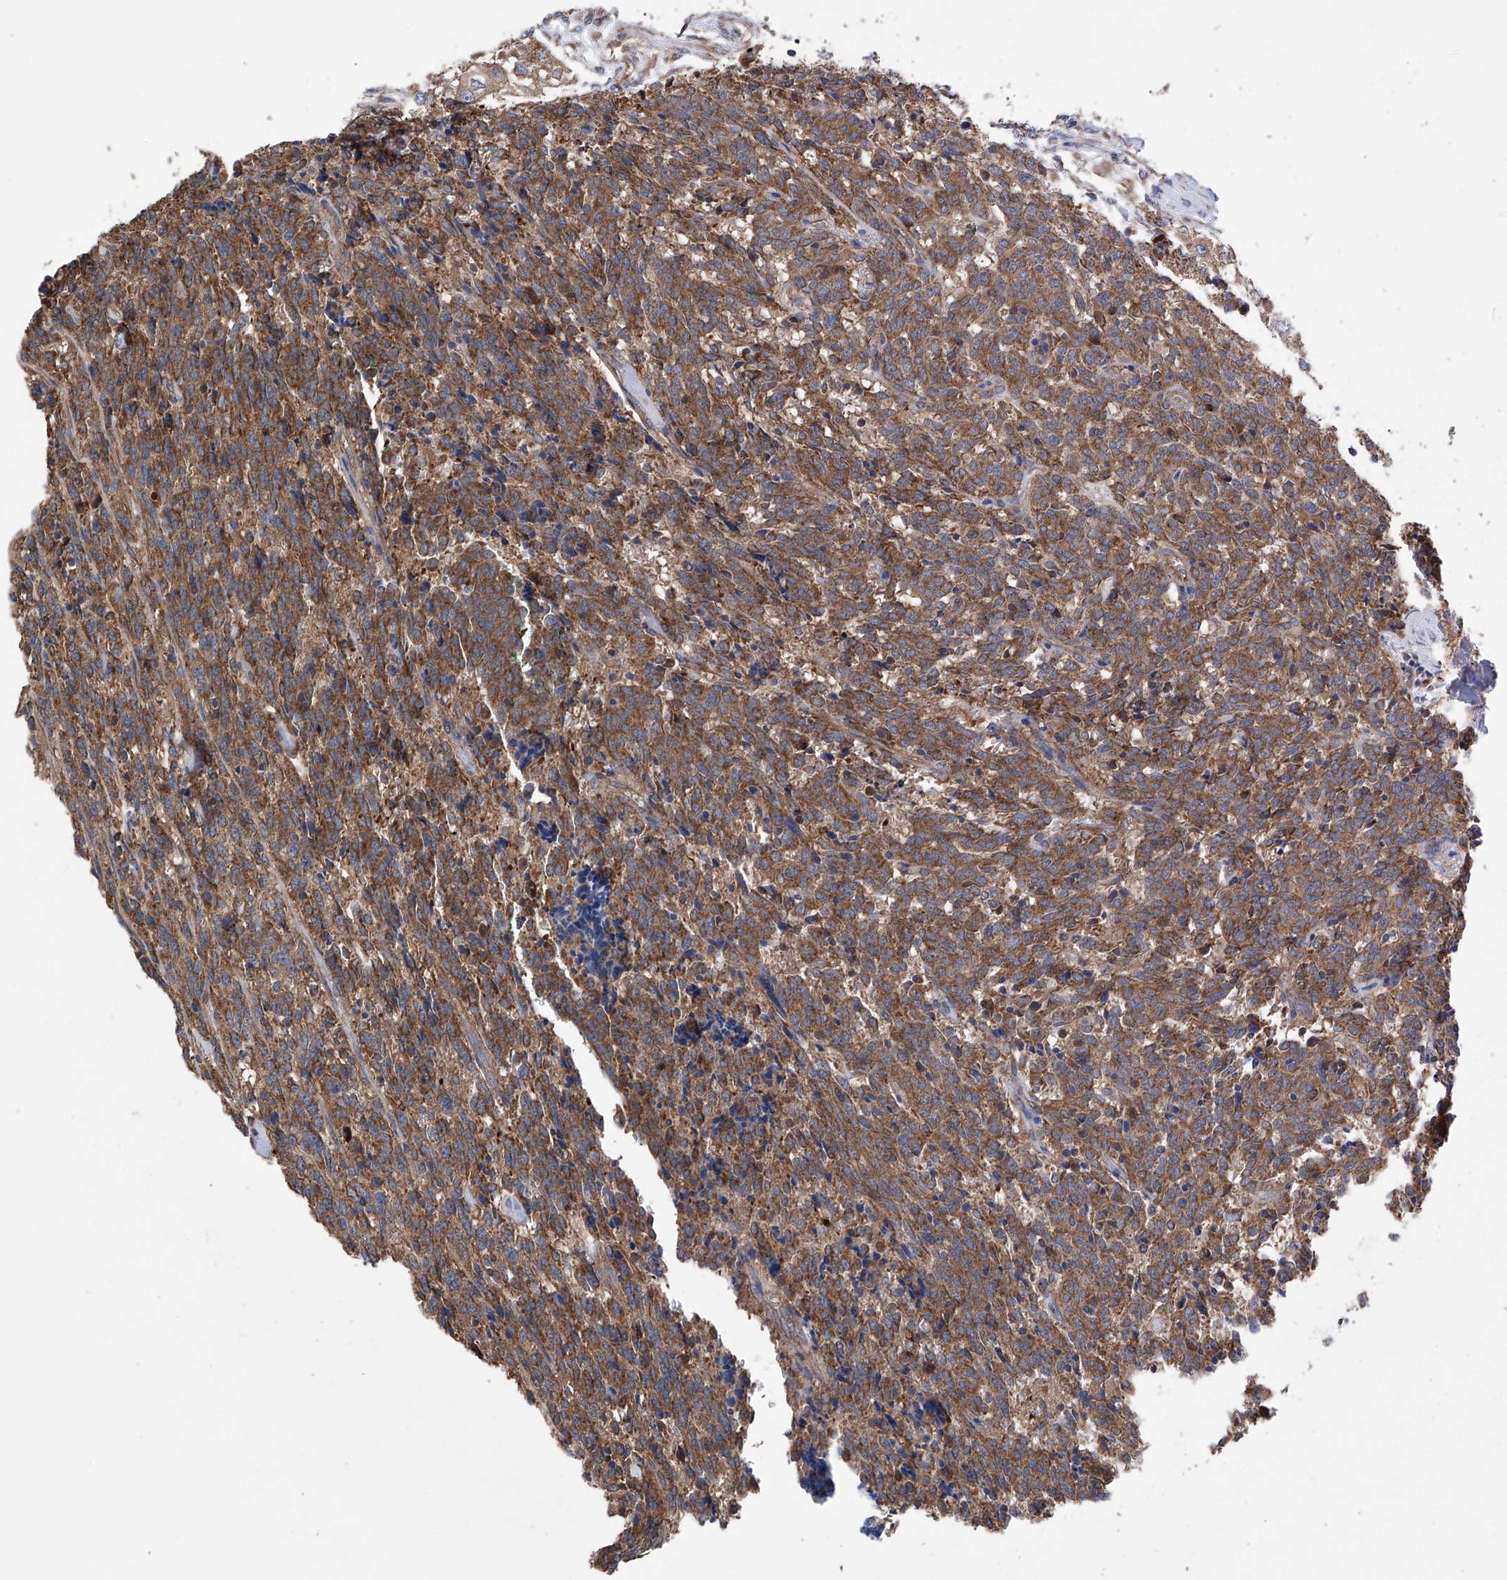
{"staining": {"intensity": "moderate", "quantity": ">75%", "location": "cytoplasmic/membranous"}, "tissue": "carcinoid", "cell_type": "Tumor cells", "image_type": "cancer", "snomed": [{"axis": "morphology", "description": "Carcinoid, malignant, NOS"}, {"axis": "topography", "description": "Lung"}], "caption": "This histopathology image demonstrates immunohistochemistry staining of malignant carcinoid, with medium moderate cytoplasmic/membranous expression in about >75% of tumor cells.", "gene": "EFCAB2", "patient": {"sex": "female", "age": 46}}